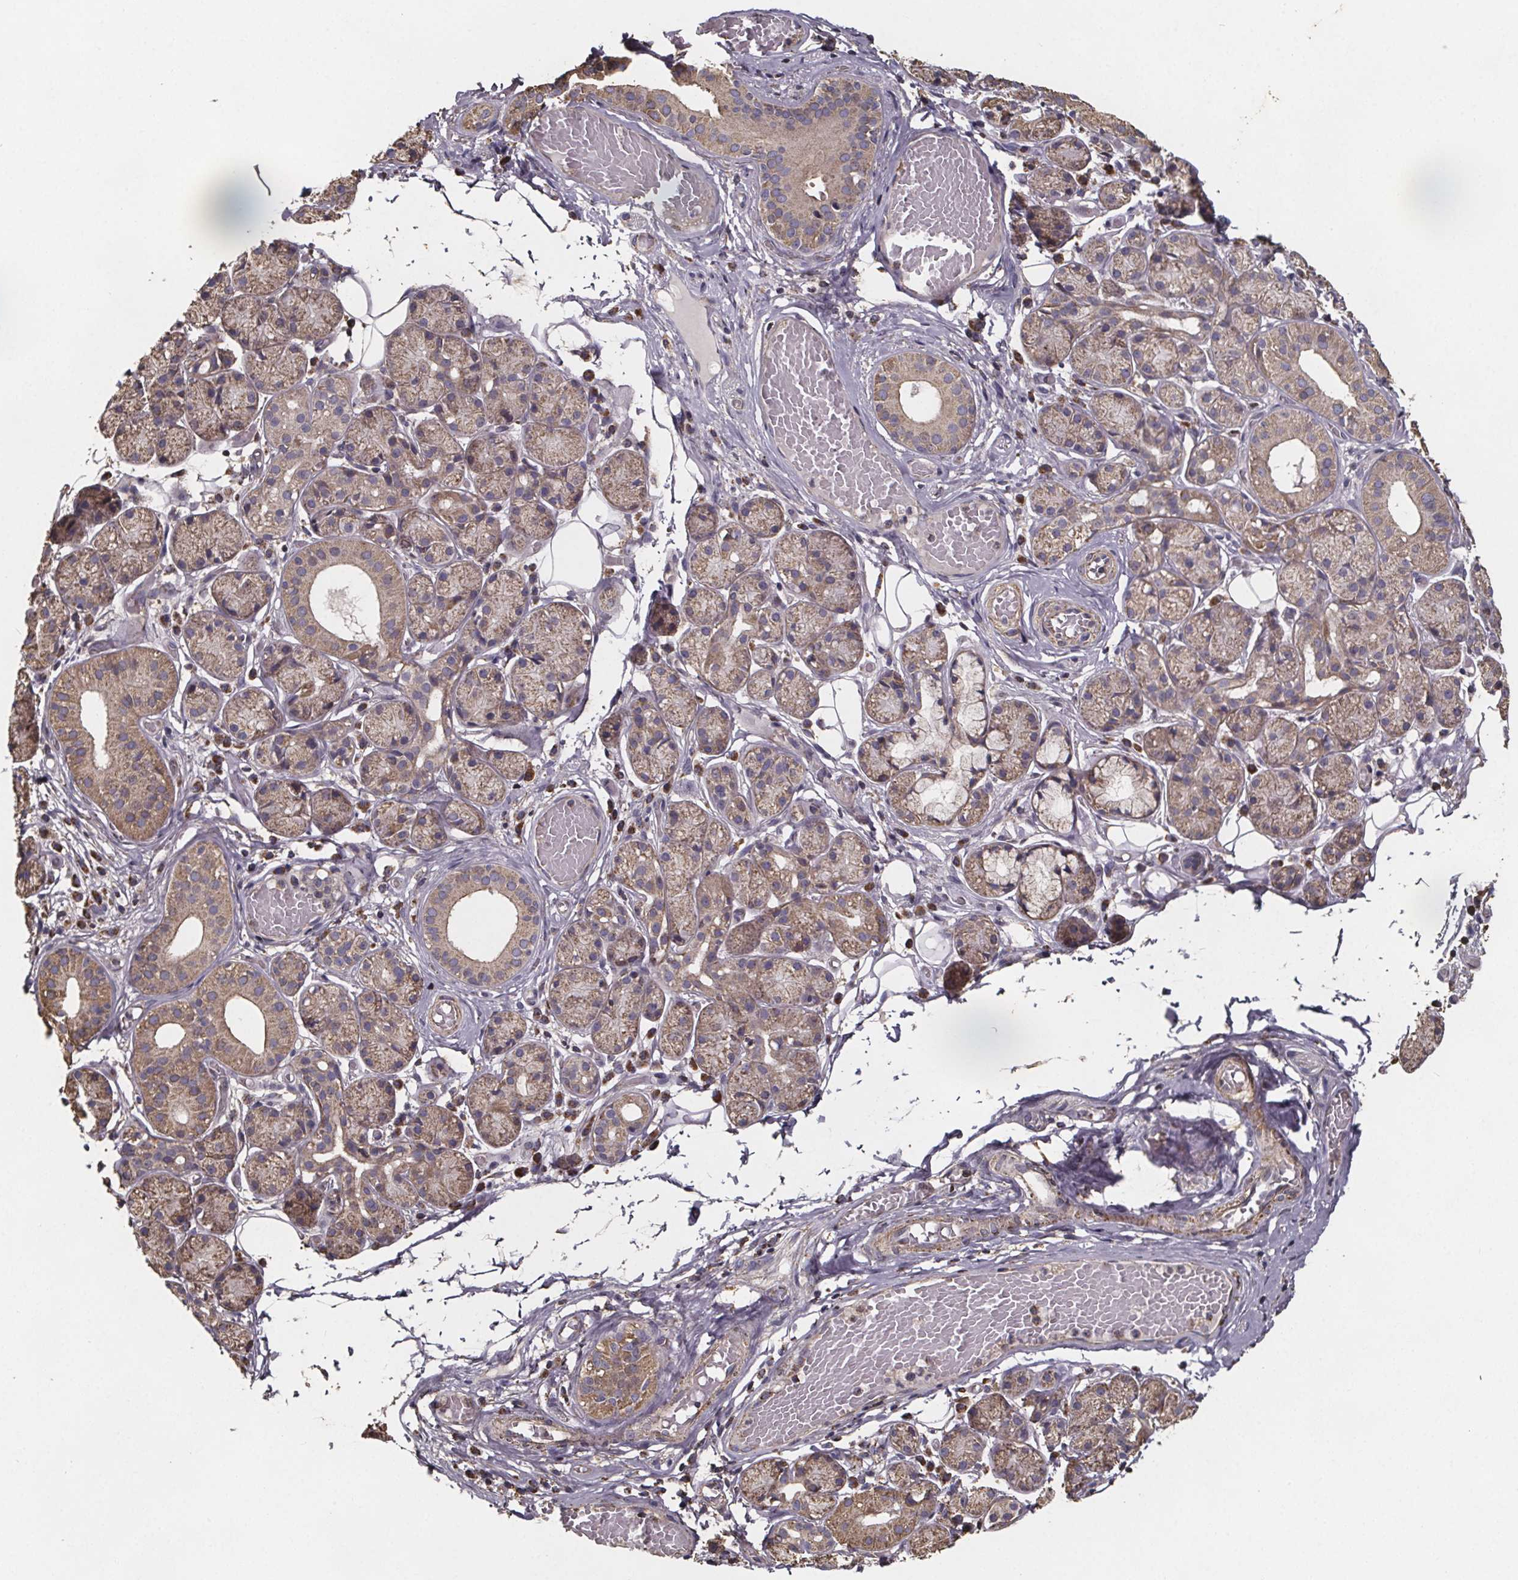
{"staining": {"intensity": "weak", "quantity": ">75%", "location": "cytoplasmic/membranous"}, "tissue": "salivary gland", "cell_type": "Glandular cells", "image_type": "normal", "snomed": [{"axis": "morphology", "description": "Normal tissue, NOS"}, {"axis": "topography", "description": "Salivary gland"}, {"axis": "topography", "description": "Peripheral nerve tissue"}], "caption": "DAB immunohistochemical staining of unremarkable human salivary gland shows weak cytoplasmic/membranous protein expression in approximately >75% of glandular cells. (DAB (3,3'-diaminobenzidine) = brown stain, brightfield microscopy at high magnification).", "gene": "SLC35D2", "patient": {"sex": "male", "age": 71}}